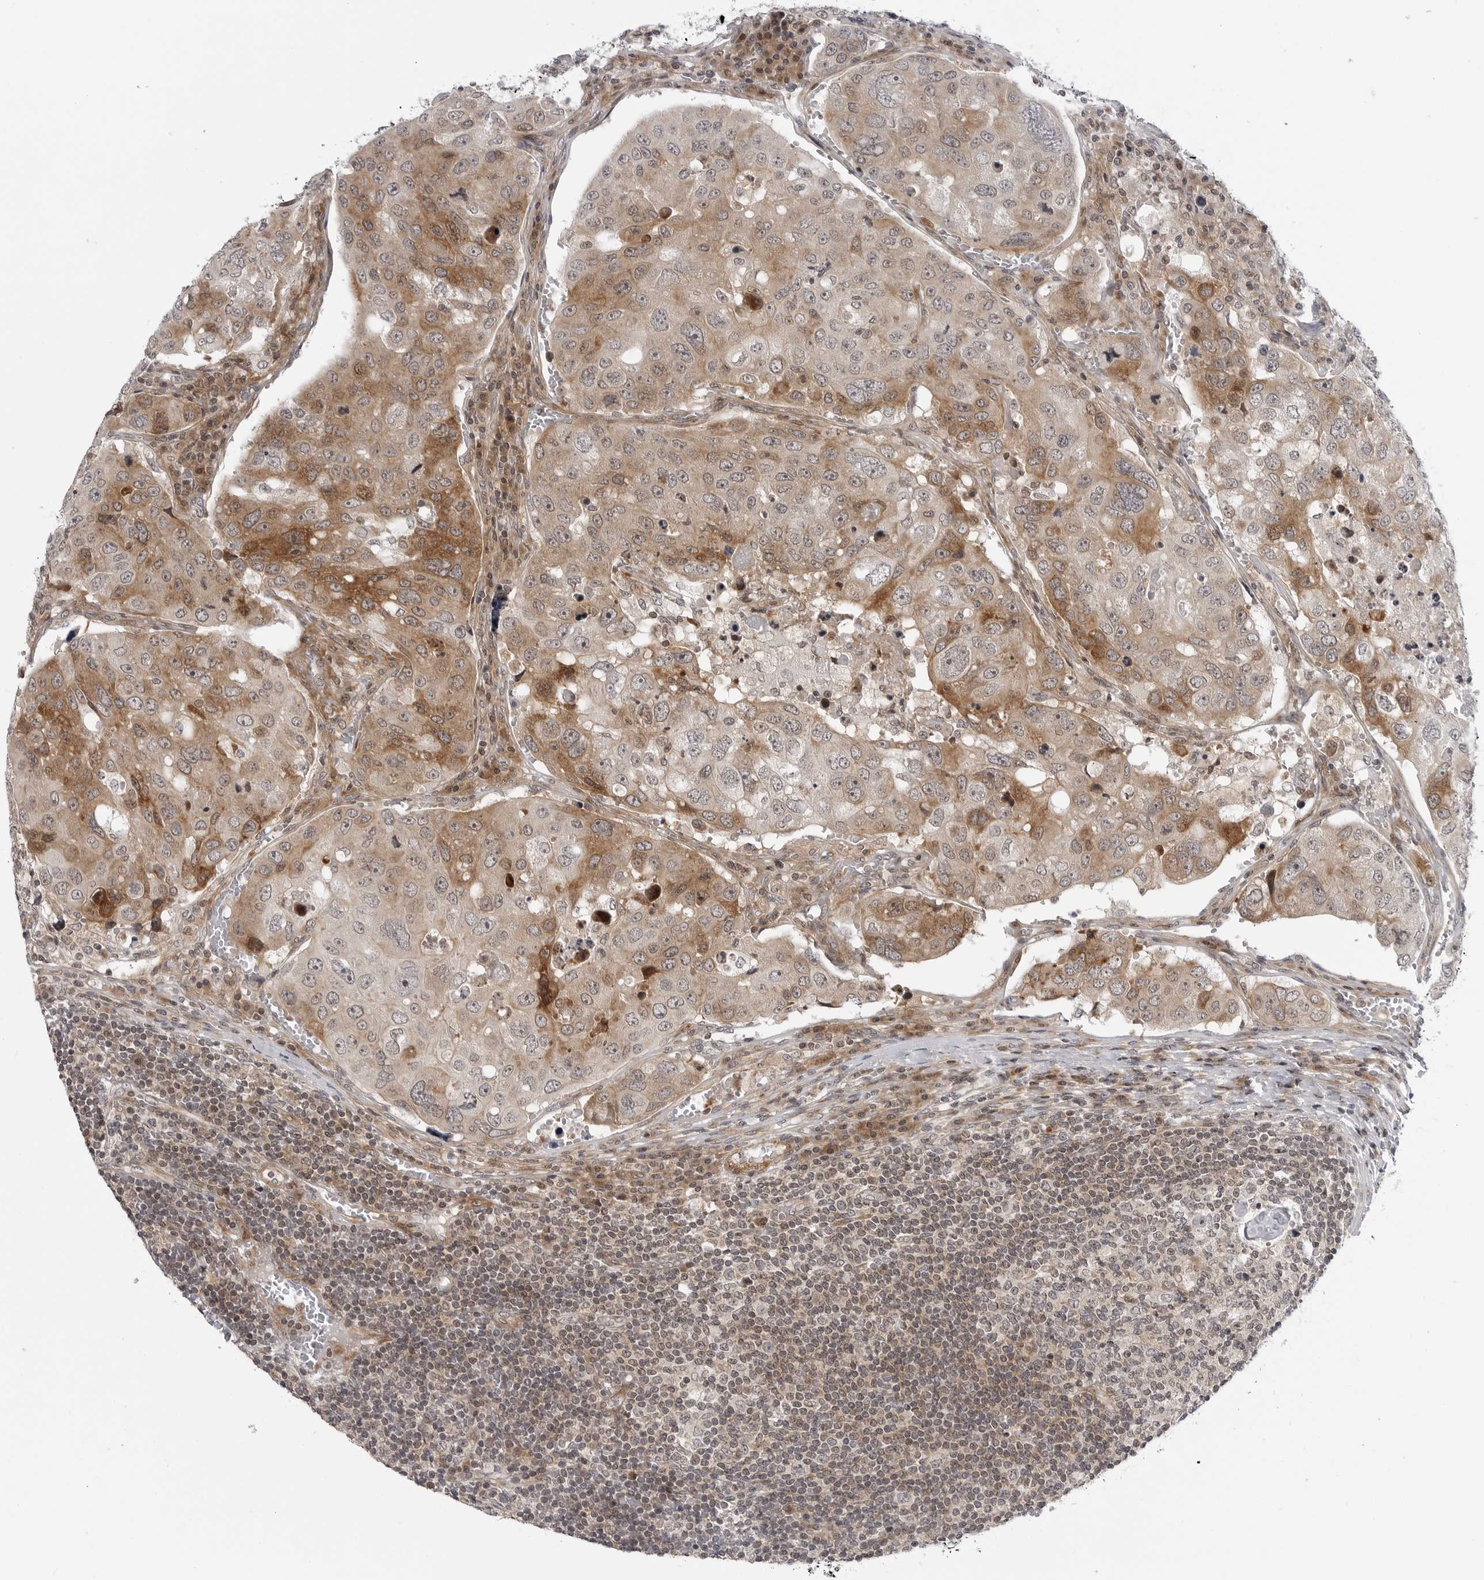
{"staining": {"intensity": "moderate", "quantity": "25%-75%", "location": "cytoplasmic/membranous"}, "tissue": "urothelial cancer", "cell_type": "Tumor cells", "image_type": "cancer", "snomed": [{"axis": "morphology", "description": "Urothelial carcinoma, High grade"}, {"axis": "topography", "description": "Lymph node"}, {"axis": "topography", "description": "Urinary bladder"}], "caption": "DAB (3,3'-diaminobenzidine) immunohistochemical staining of human urothelial cancer displays moderate cytoplasmic/membranous protein staining in about 25%-75% of tumor cells.", "gene": "ADAMTS5", "patient": {"sex": "male", "age": 51}}